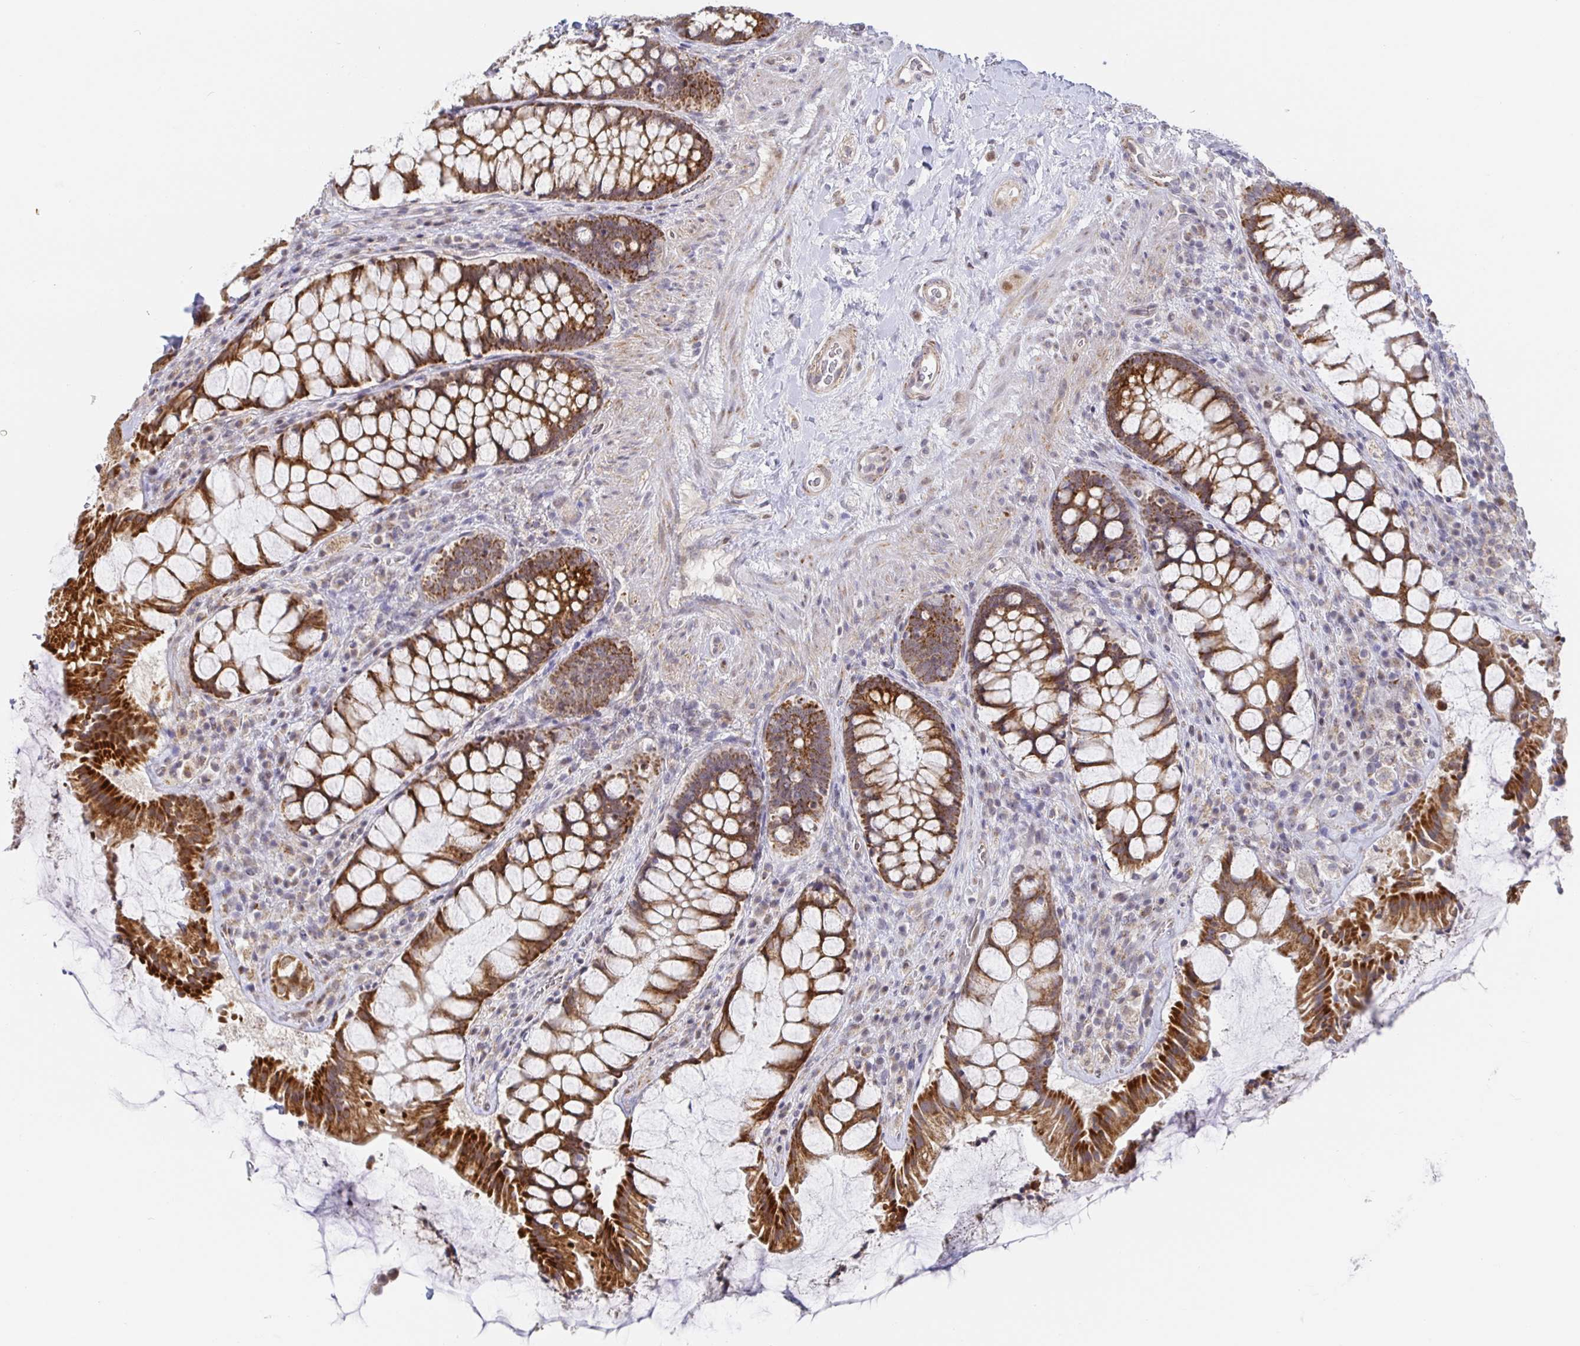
{"staining": {"intensity": "strong", "quantity": ">75%", "location": "cytoplasmic/membranous"}, "tissue": "rectum", "cell_type": "Glandular cells", "image_type": "normal", "snomed": [{"axis": "morphology", "description": "Normal tissue, NOS"}, {"axis": "topography", "description": "Rectum"}], "caption": "The micrograph displays staining of unremarkable rectum, revealing strong cytoplasmic/membranous protein expression (brown color) within glandular cells.", "gene": "CIT", "patient": {"sex": "female", "age": 58}}